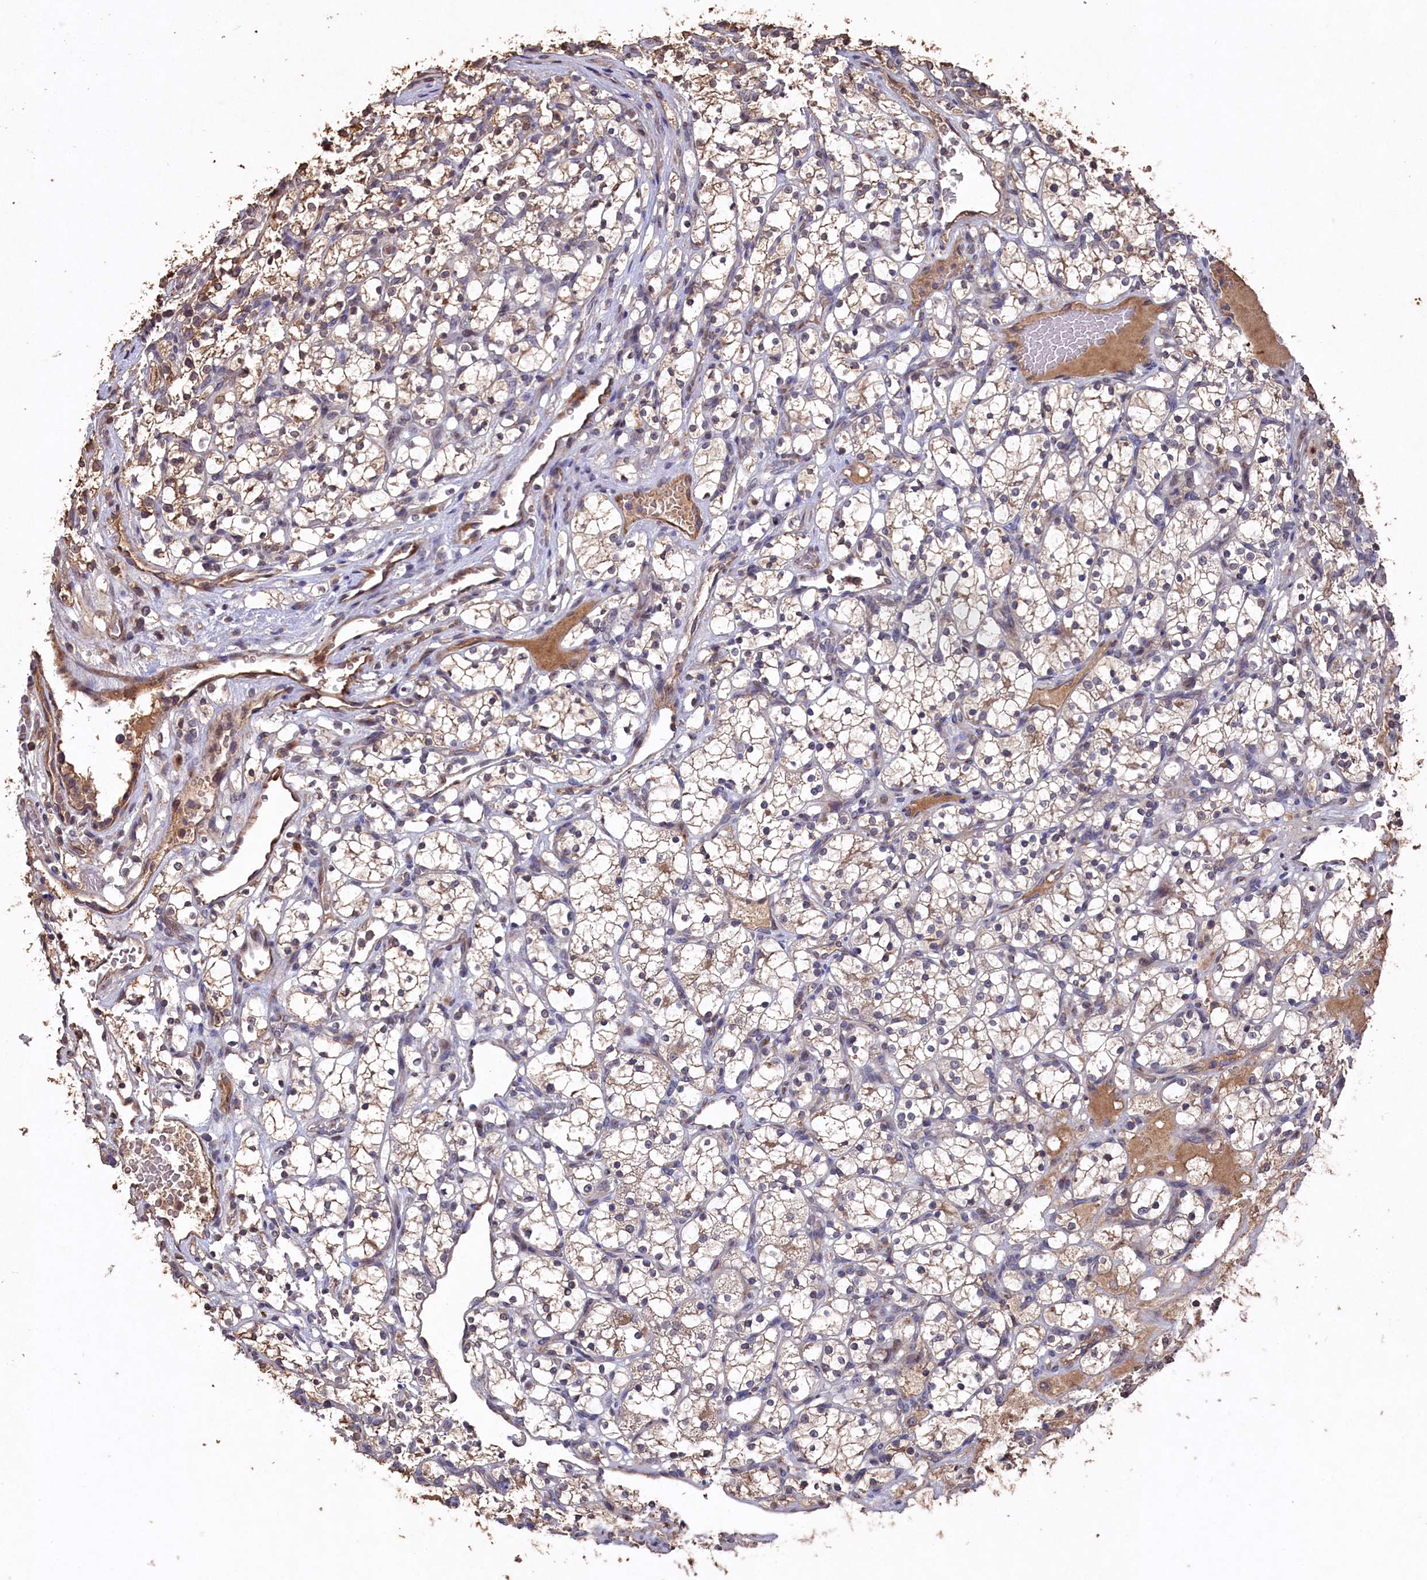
{"staining": {"intensity": "weak", "quantity": "25%-75%", "location": "cytoplasmic/membranous"}, "tissue": "renal cancer", "cell_type": "Tumor cells", "image_type": "cancer", "snomed": [{"axis": "morphology", "description": "Adenocarcinoma, NOS"}, {"axis": "topography", "description": "Kidney"}], "caption": "Tumor cells show low levels of weak cytoplasmic/membranous expression in about 25%-75% of cells in renal adenocarcinoma. (DAB (3,3'-diaminobenzidine) IHC with brightfield microscopy, high magnification).", "gene": "NAA60", "patient": {"sex": "female", "age": 69}}